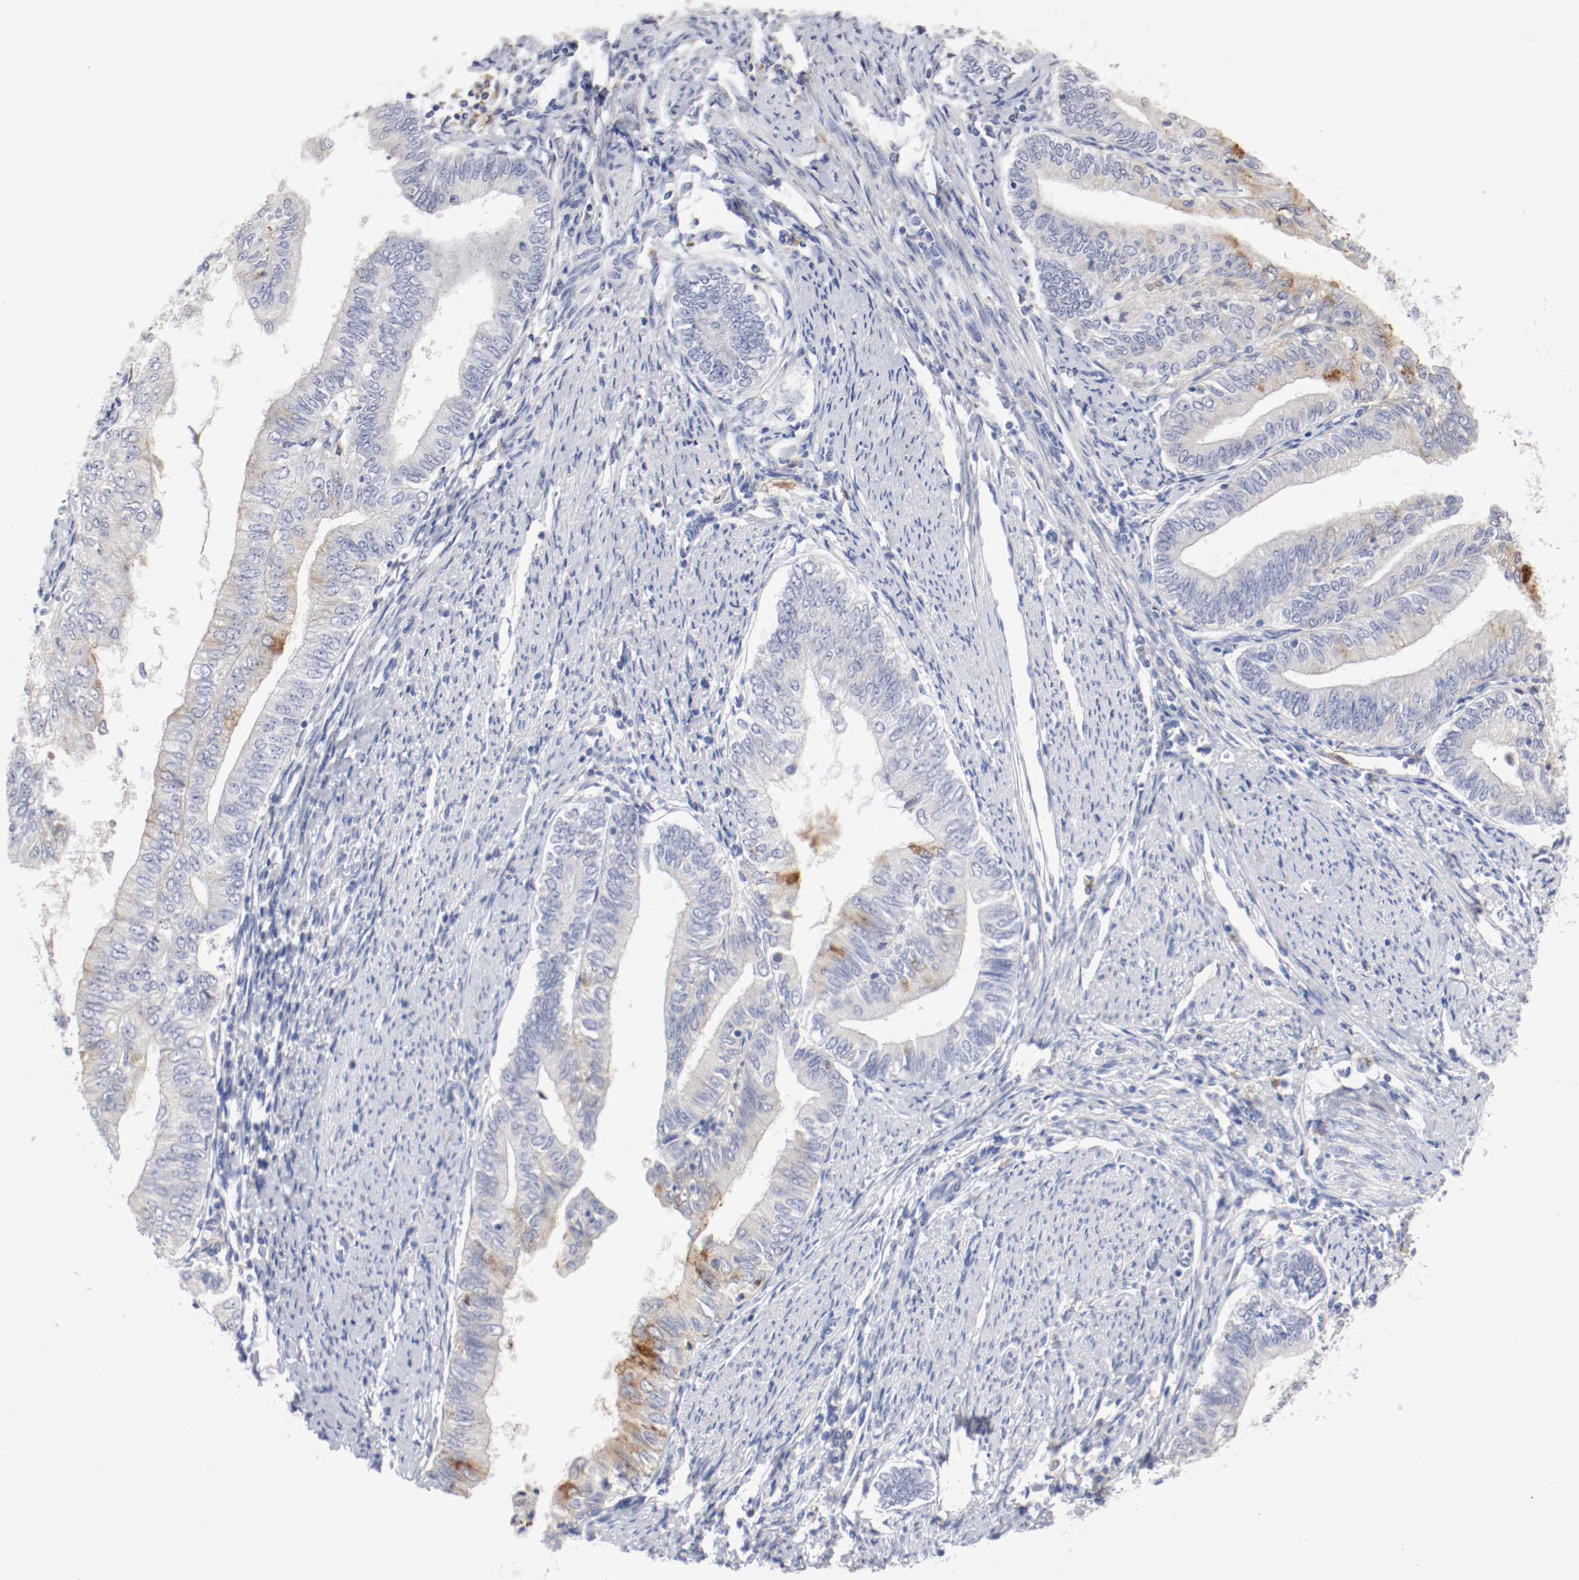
{"staining": {"intensity": "moderate", "quantity": "<25%", "location": "cytoplasmic/membranous"}, "tissue": "endometrial cancer", "cell_type": "Tumor cells", "image_type": "cancer", "snomed": [{"axis": "morphology", "description": "Adenocarcinoma, NOS"}, {"axis": "topography", "description": "Endometrium"}], "caption": "DAB immunohistochemical staining of adenocarcinoma (endometrial) exhibits moderate cytoplasmic/membranous protein staining in approximately <25% of tumor cells. Nuclei are stained in blue.", "gene": "FGFBP1", "patient": {"sex": "female", "age": 66}}